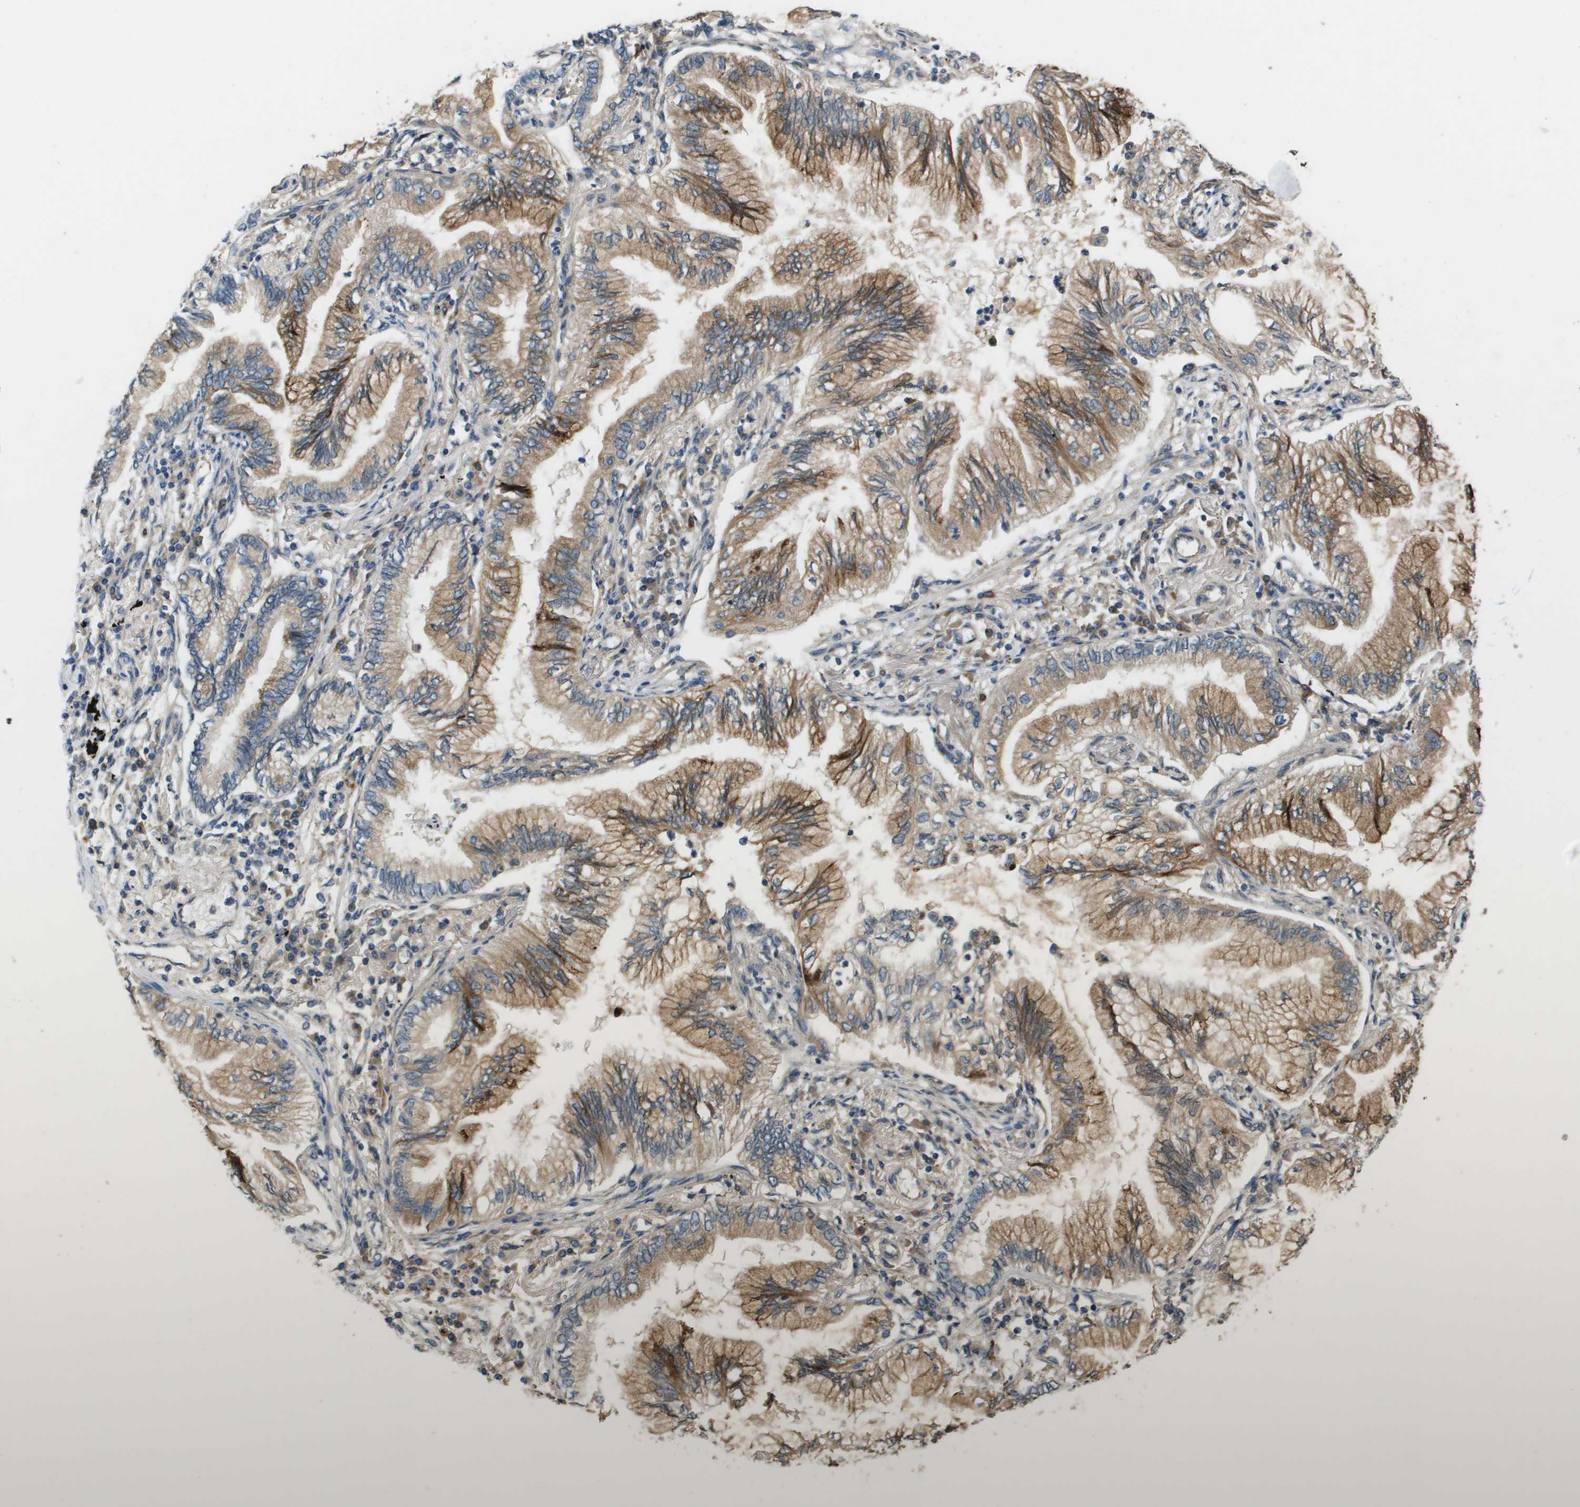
{"staining": {"intensity": "moderate", "quantity": "25%-75%", "location": "cytoplasmic/membranous"}, "tissue": "lung cancer", "cell_type": "Tumor cells", "image_type": "cancer", "snomed": [{"axis": "morphology", "description": "Normal tissue, NOS"}, {"axis": "morphology", "description": "Adenocarcinoma, NOS"}, {"axis": "topography", "description": "Bronchus"}, {"axis": "topography", "description": "Lung"}], "caption": "Brown immunohistochemical staining in human lung cancer (adenocarcinoma) reveals moderate cytoplasmic/membranous positivity in about 25%-75% of tumor cells. (DAB (3,3'-diaminobenzidine) = brown stain, brightfield microscopy at high magnification).", "gene": "SAMSN1", "patient": {"sex": "female", "age": 70}}